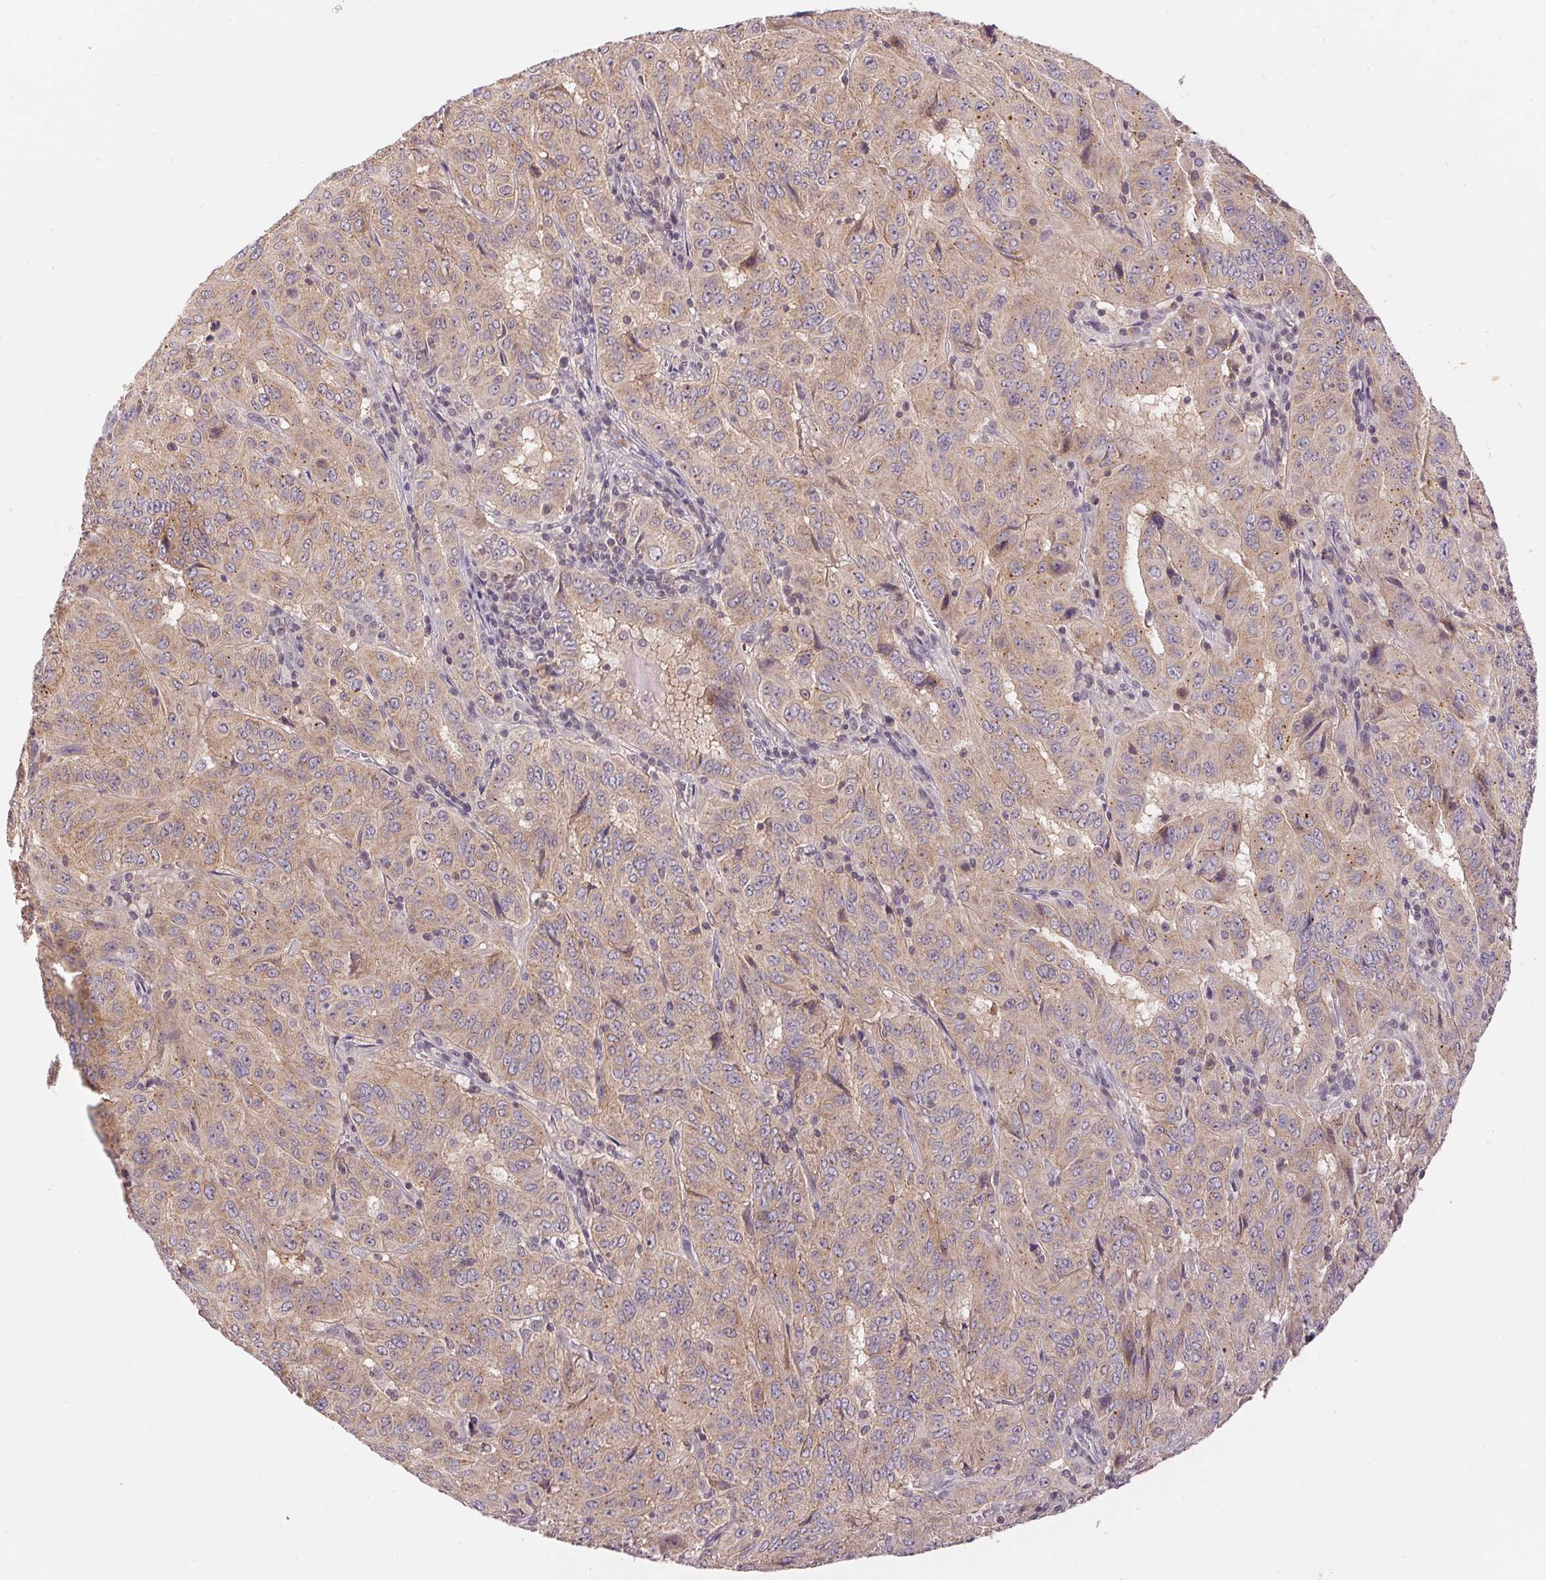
{"staining": {"intensity": "weak", "quantity": ">75%", "location": "cytoplasmic/membranous"}, "tissue": "pancreatic cancer", "cell_type": "Tumor cells", "image_type": "cancer", "snomed": [{"axis": "morphology", "description": "Adenocarcinoma, NOS"}, {"axis": "topography", "description": "Pancreas"}], "caption": "Brown immunohistochemical staining in human pancreatic adenocarcinoma shows weak cytoplasmic/membranous positivity in about >75% of tumor cells.", "gene": "BNIP5", "patient": {"sex": "male", "age": 63}}